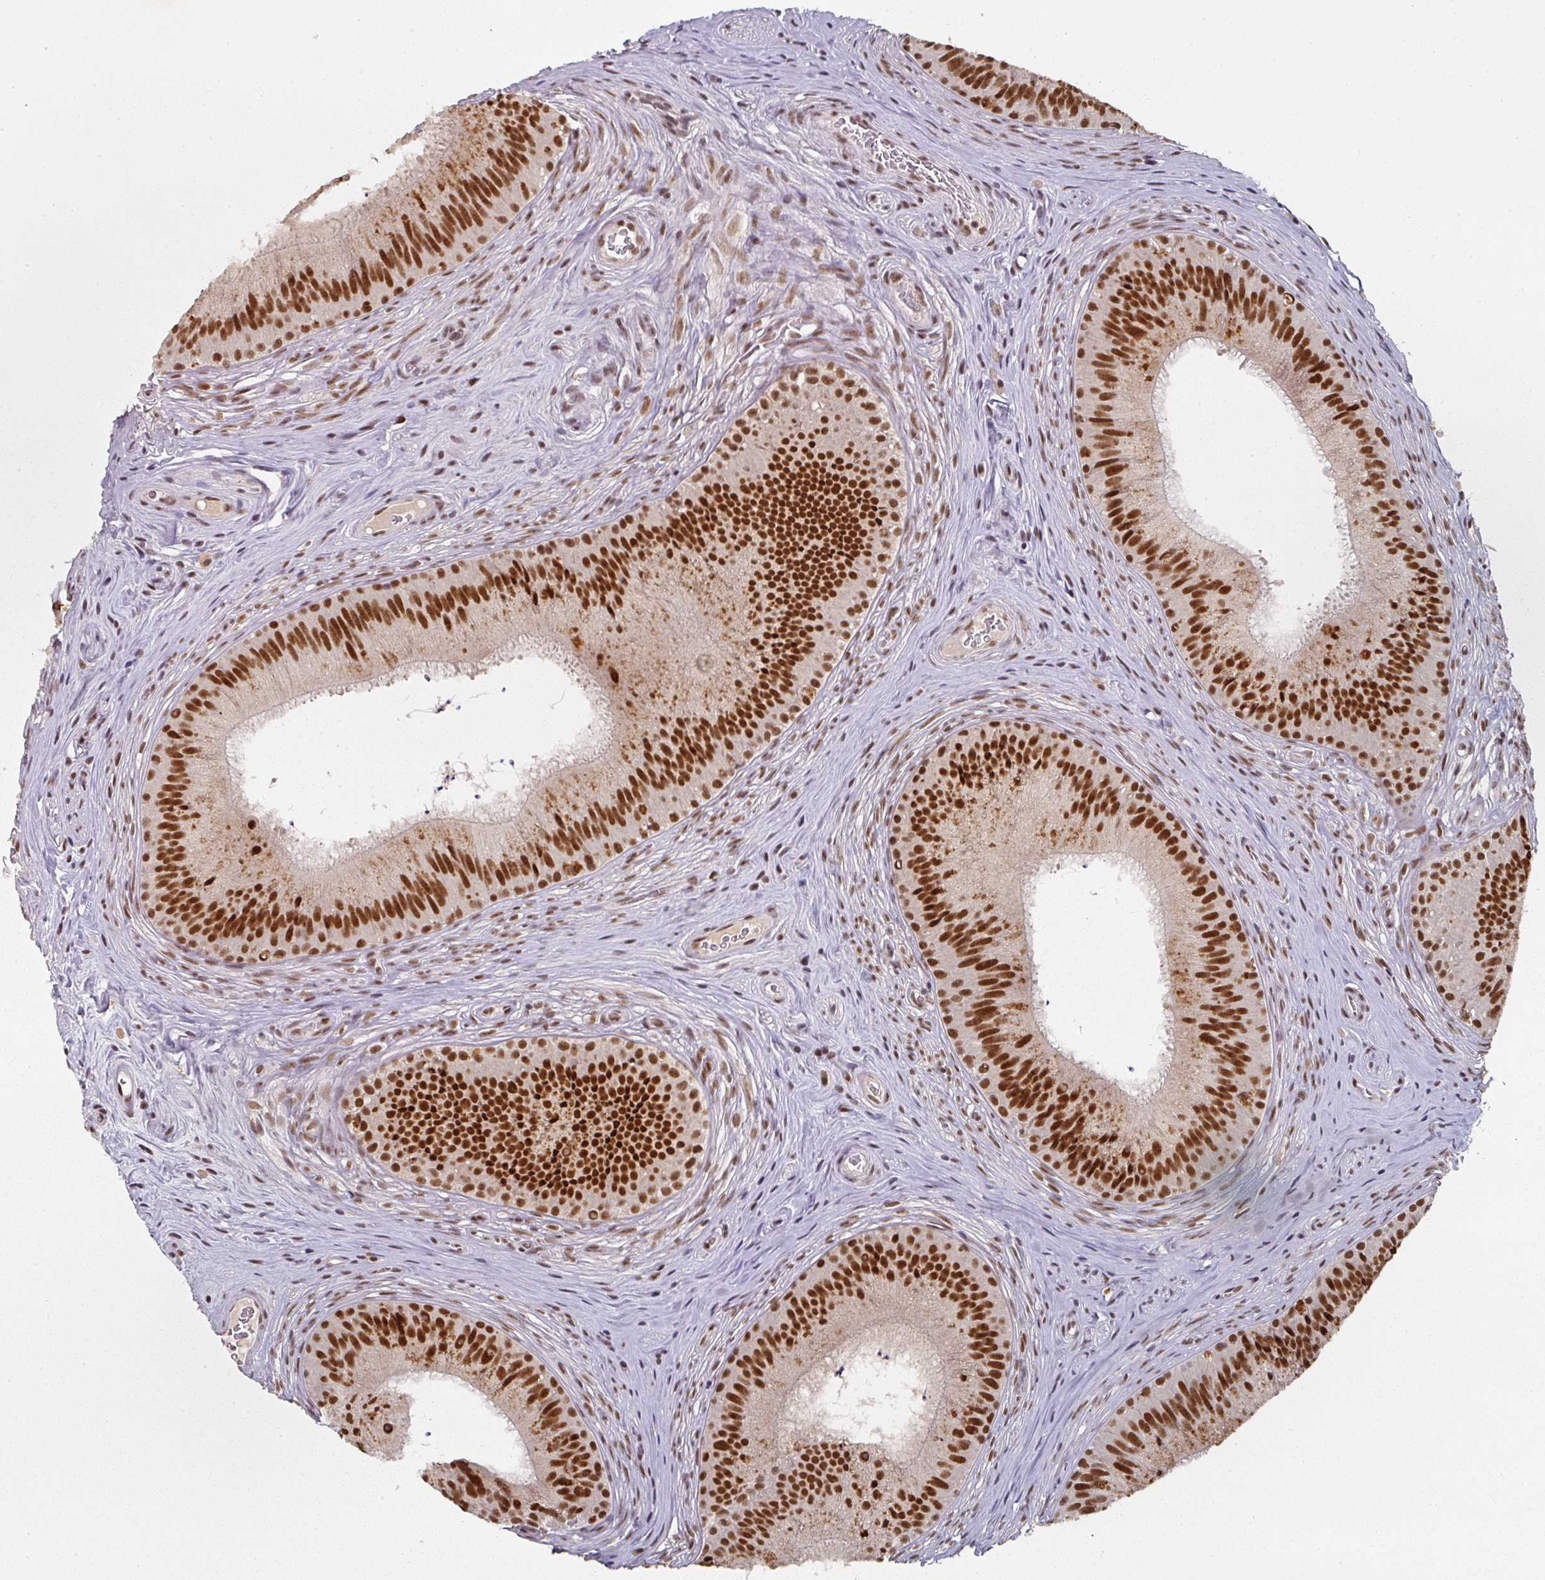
{"staining": {"intensity": "strong", "quantity": ">75%", "location": "nuclear"}, "tissue": "epididymis", "cell_type": "Glandular cells", "image_type": "normal", "snomed": [{"axis": "morphology", "description": "Normal tissue, NOS"}, {"axis": "topography", "description": "Epididymis"}], "caption": "Immunohistochemical staining of normal epididymis demonstrates strong nuclear protein staining in about >75% of glandular cells. Nuclei are stained in blue.", "gene": "ENSG00000289690", "patient": {"sex": "male", "age": 24}}